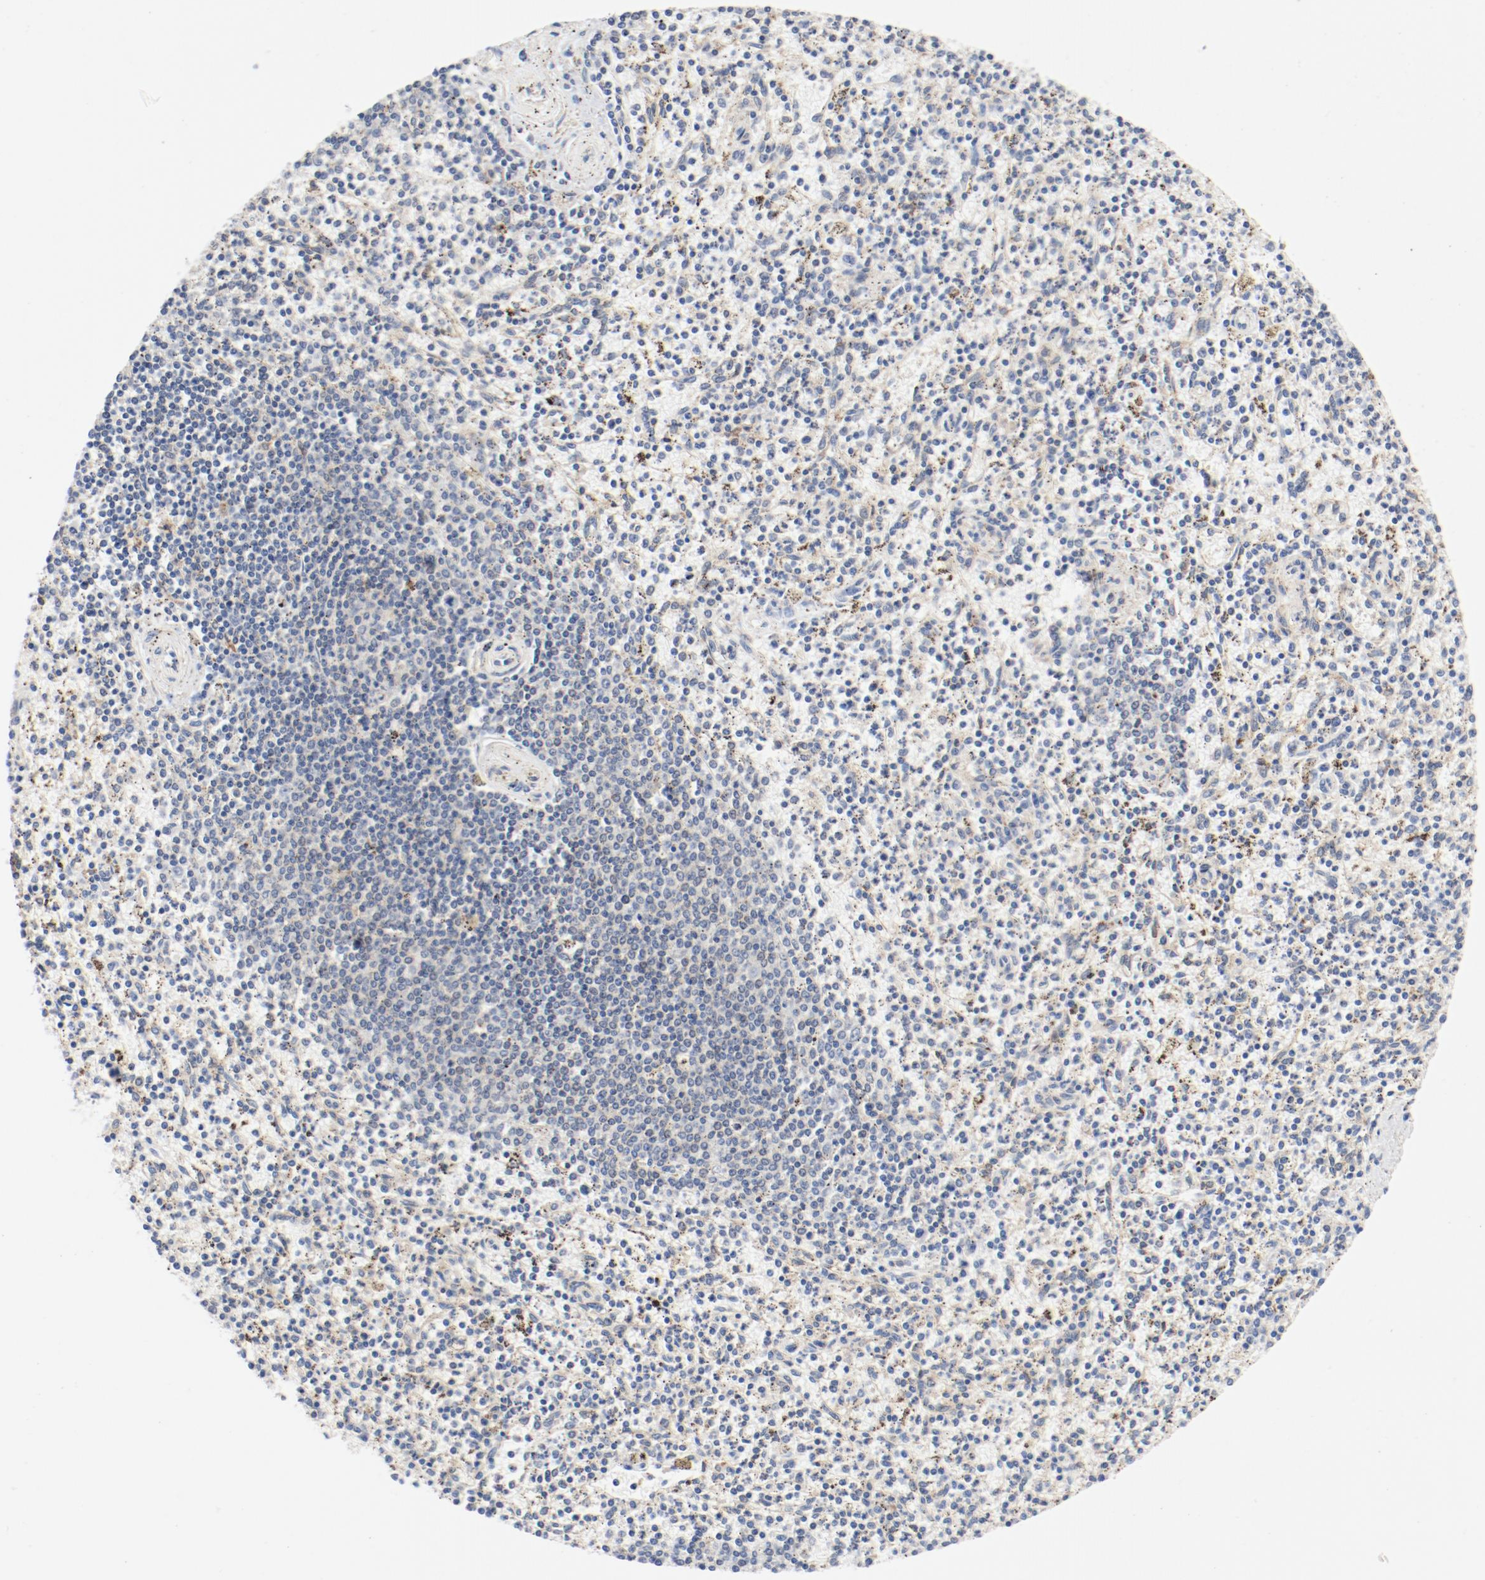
{"staining": {"intensity": "negative", "quantity": "none", "location": "none"}, "tissue": "spleen", "cell_type": "Cells in red pulp", "image_type": "normal", "snomed": [{"axis": "morphology", "description": "Normal tissue, NOS"}, {"axis": "topography", "description": "Spleen"}], "caption": "A micrograph of spleen stained for a protein demonstrates no brown staining in cells in red pulp.", "gene": "PDPK1", "patient": {"sex": "male", "age": 72}}